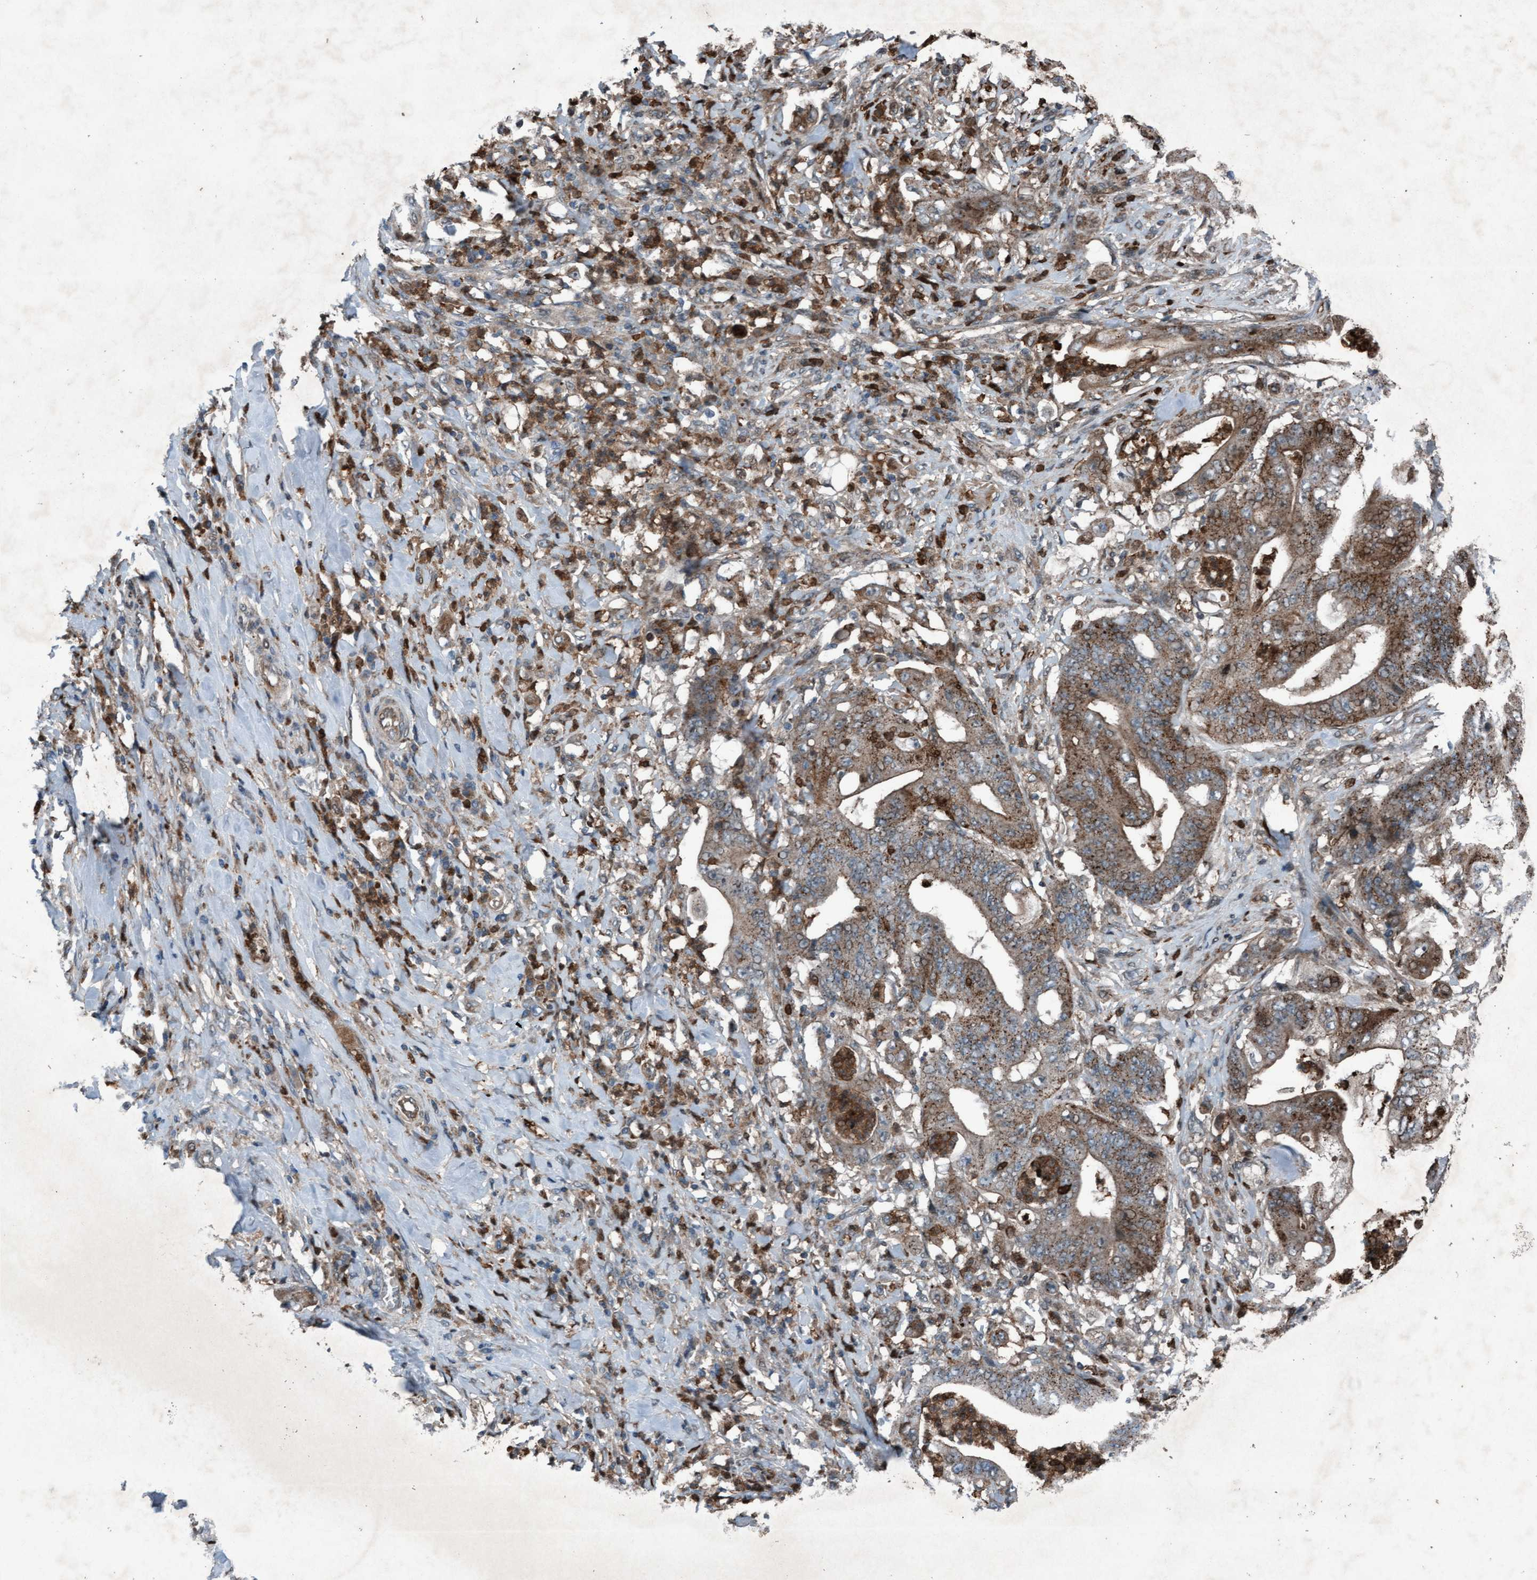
{"staining": {"intensity": "moderate", "quantity": ">75%", "location": "cytoplasmic/membranous"}, "tissue": "stomach cancer", "cell_type": "Tumor cells", "image_type": "cancer", "snomed": [{"axis": "morphology", "description": "Adenocarcinoma, NOS"}, {"axis": "topography", "description": "Stomach"}], "caption": "Tumor cells show medium levels of moderate cytoplasmic/membranous expression in about >75% of cells in human stomach cancer (adenocarcinoma). (Stains: DAB (3,3'-diaminobenzidine) in brown, nuclei in blue, Microscopy: brightfield microscopy at high magnification).", "gene": "PLXNB2", "patient": {"sex": "female", "age": 73}}